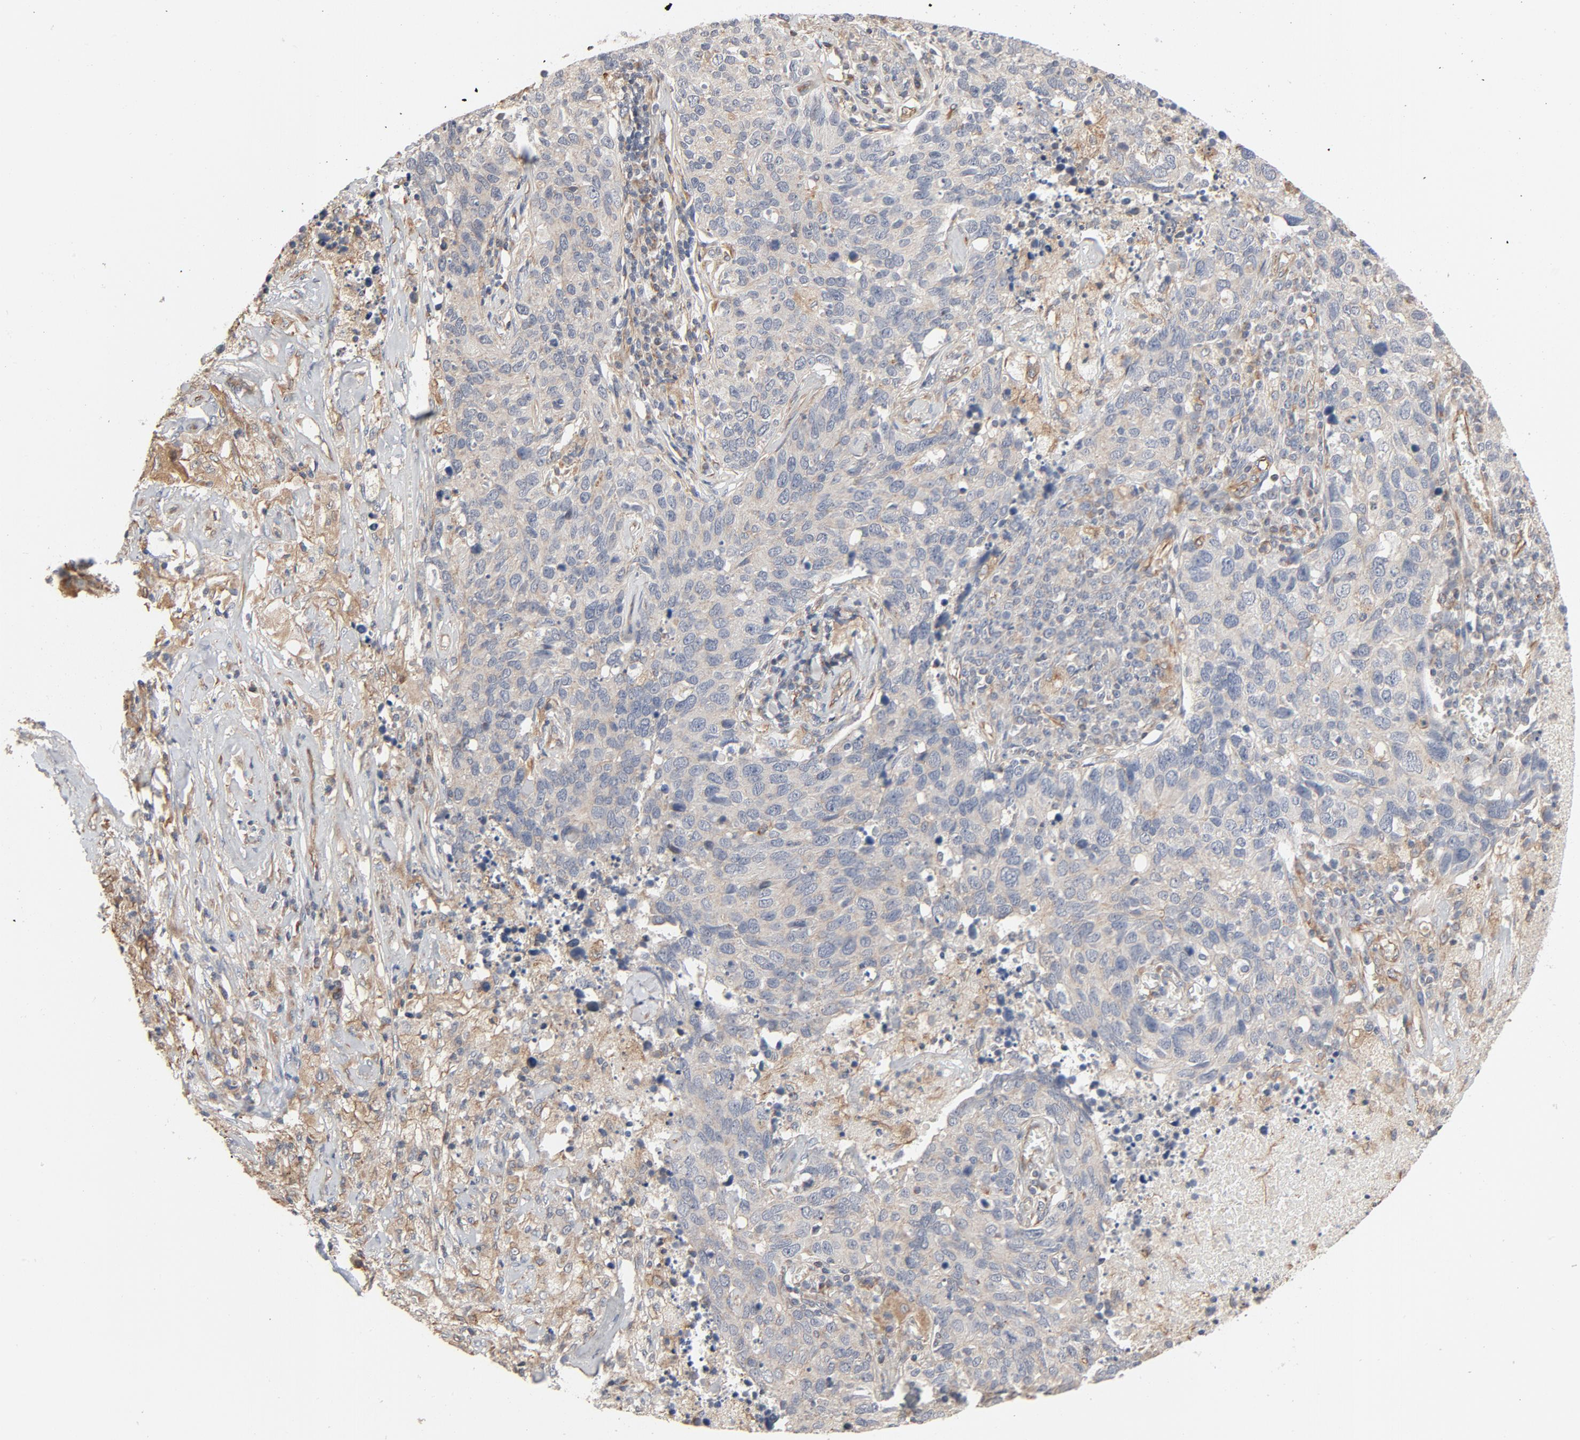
{"staining": {"intensity": "weak", "quantity": "25%-75%", "location": "cytoplasmic/membranous"}, "tissue": "lung cancer", "cell_type": "Tumor cells", "image_type": "cancer", "snomed": [{"axis": "morphology", "description": "Neoplasm, malignant, NOS"}, {"axis": "topography", "description": "Lung"}], "caption": "A micrograph showing weak cytoplasmic/membranous expression in approximately 25%-75% of tumor cells in lung cancer (neoplasm (malignant)), as visualized by brown immunohistochemical staining.", "gene": "TRIOBP", "patient": {"sex": "female", "age": 76}}